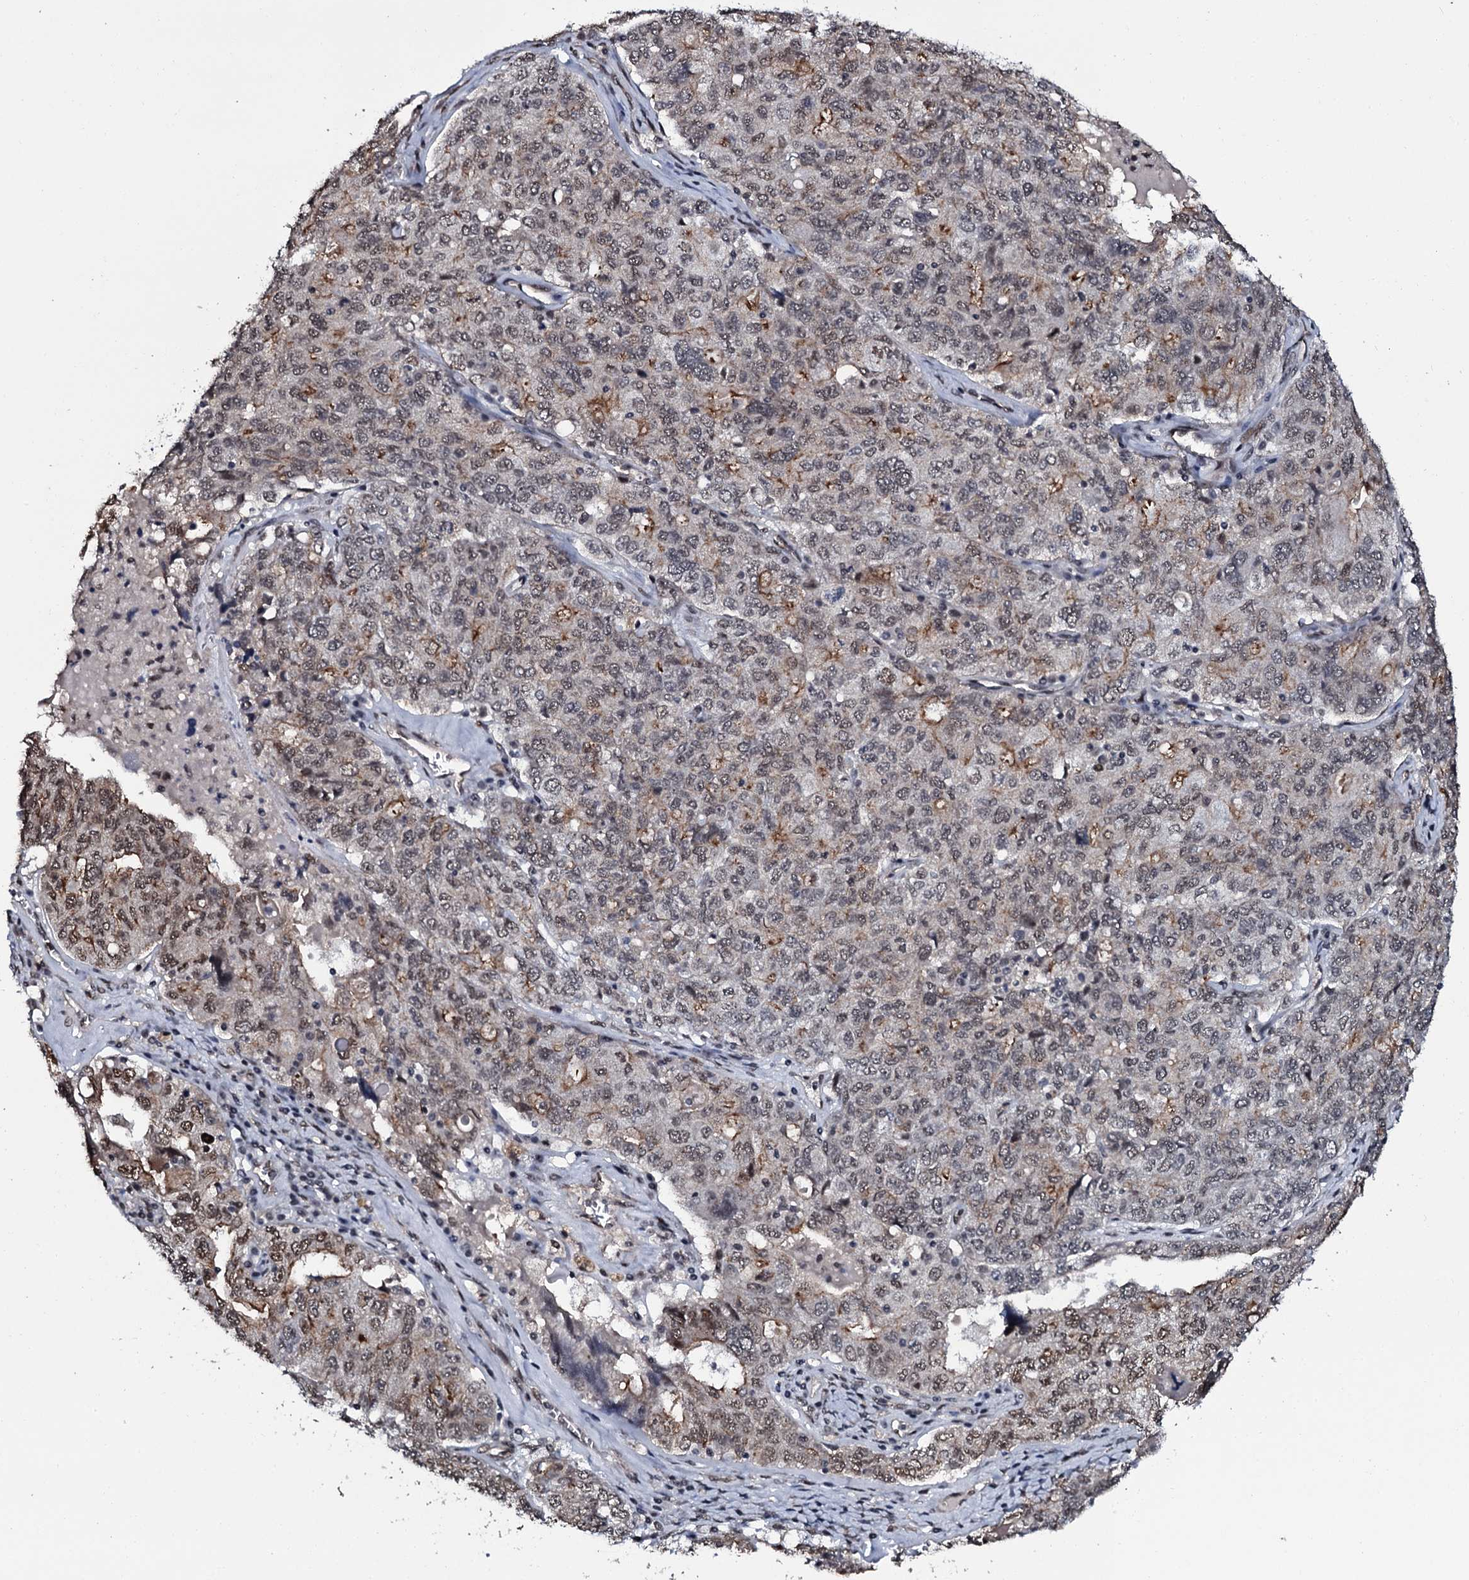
{"staining": {"intensity": "moderate", "quantity": "25%-75%", "location": "cytoplasmic/membranous,nuclear"}, "tissue": "ovarian cancer", "cell_type": "Tumor cells", "image_type": "cancer", "snomed": [{"axis": "morphology", "description": "Carcinoma, endometroid"}, {"axis": "topography", "description": "Ovary"}], "caption": "A micrograph of ovarian endometroid carcinoma stained for a protein demonstrates moderate cytoplasmic/membranous and nuclear brown staining in tumor cells.", "gene": "SH2D4B", "patient": {"sex": "female", "age": 62}}